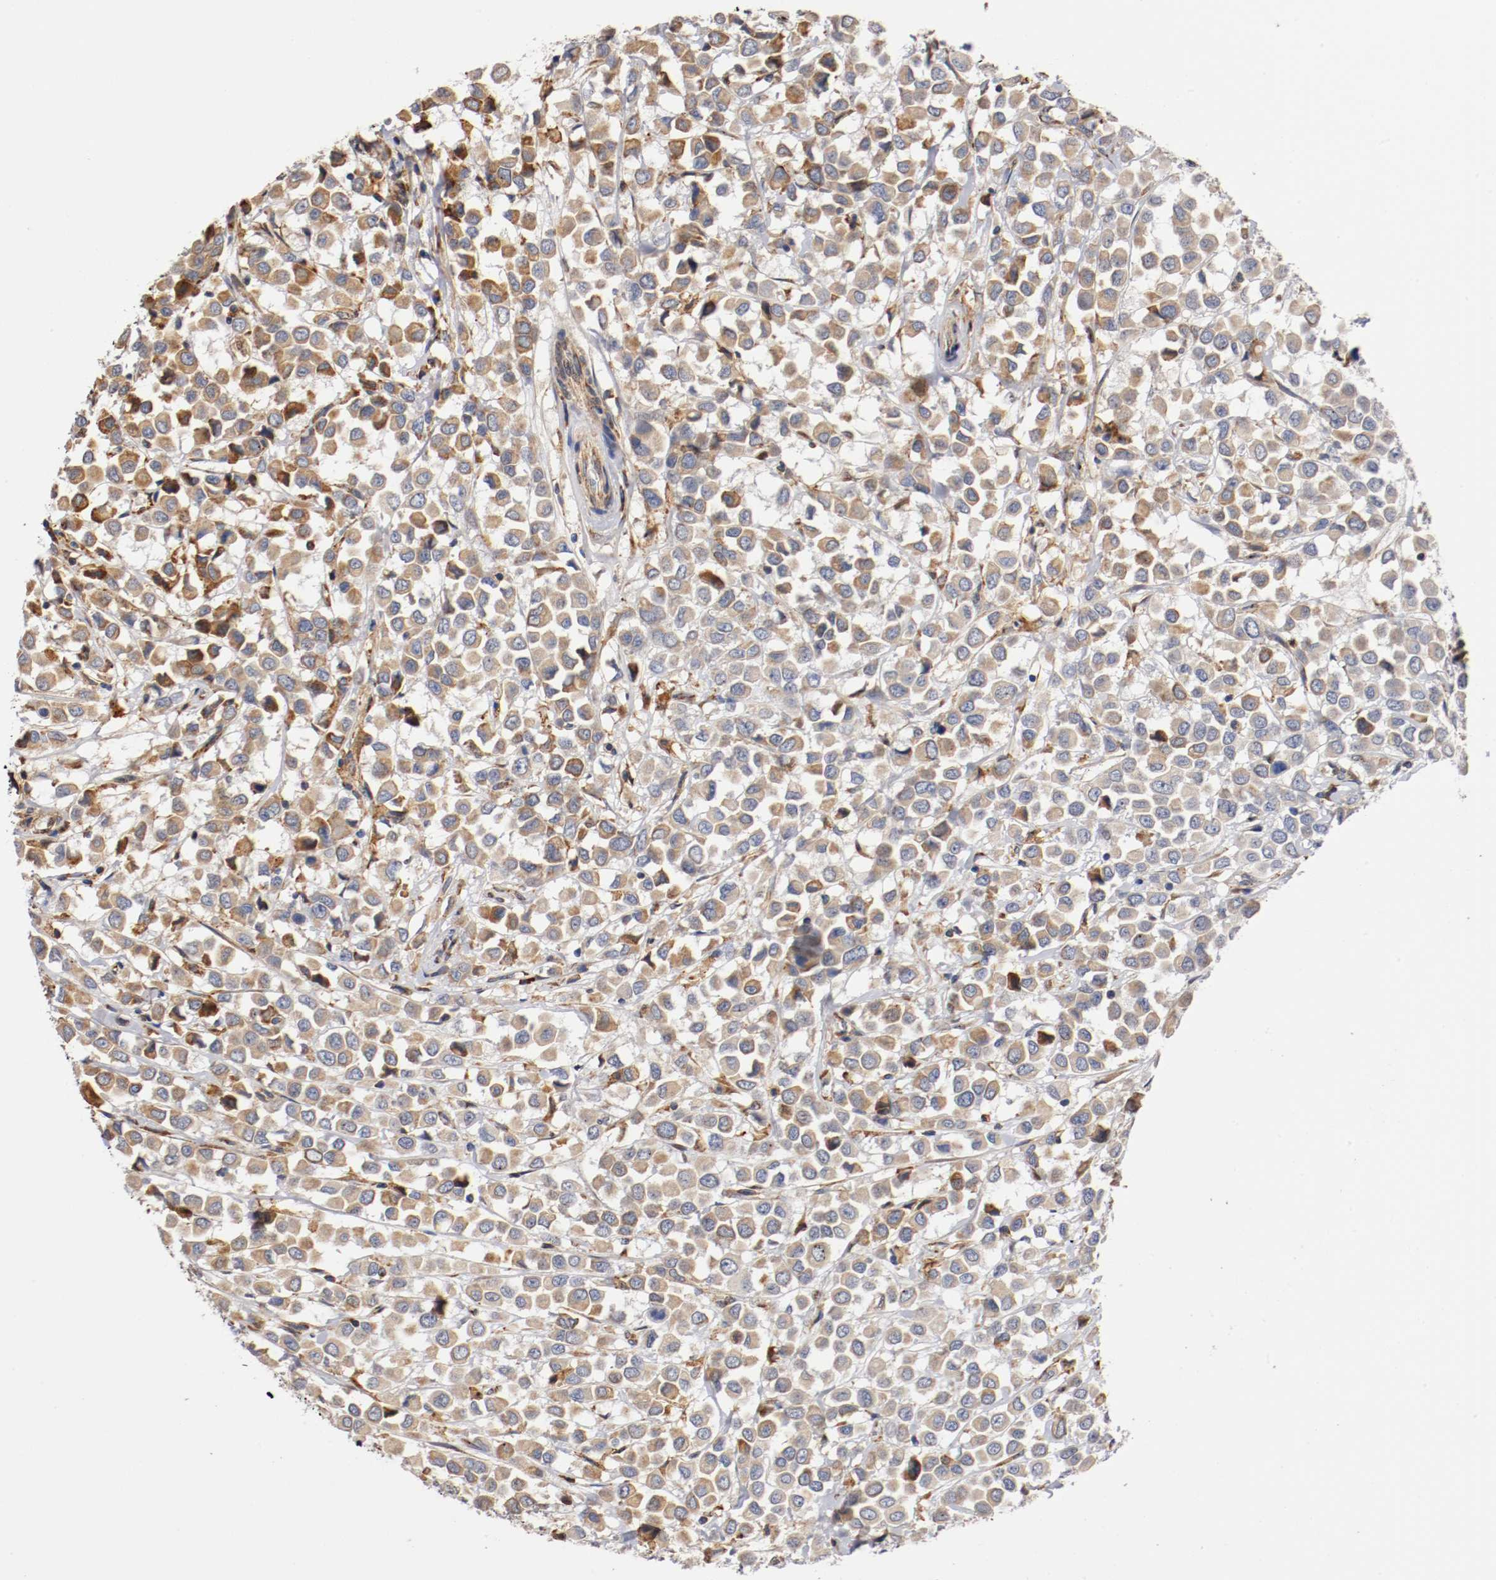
{"staining": {"intensity": "strong", "quantity": ">75%", "location": "cytoplasmic/membranous,nuclear"}, "tissue": "breast cancer", "cell_type": "Tumor cells", "image_type": "cancer", "snomed": [{"axis": "morphology", "description": "Duct carcinoma"}, {"axis": "topography", "description": "Breast"}], "caption": "Immunohistochemical staining of human breast cancer (intraductal carcinoma) shows high levels of strong cytoplasmic/membranous and nuclear staining in about >75% of tumor cells. The protein of interest is stained brown, and the nuclei are stained in blue (DAB (3,3'-diaminobenzidine) IHC with brightfield microscopy, high magnification).", "gene": "TNFSF13", "patient": {"sex": "female", "age": 61}}